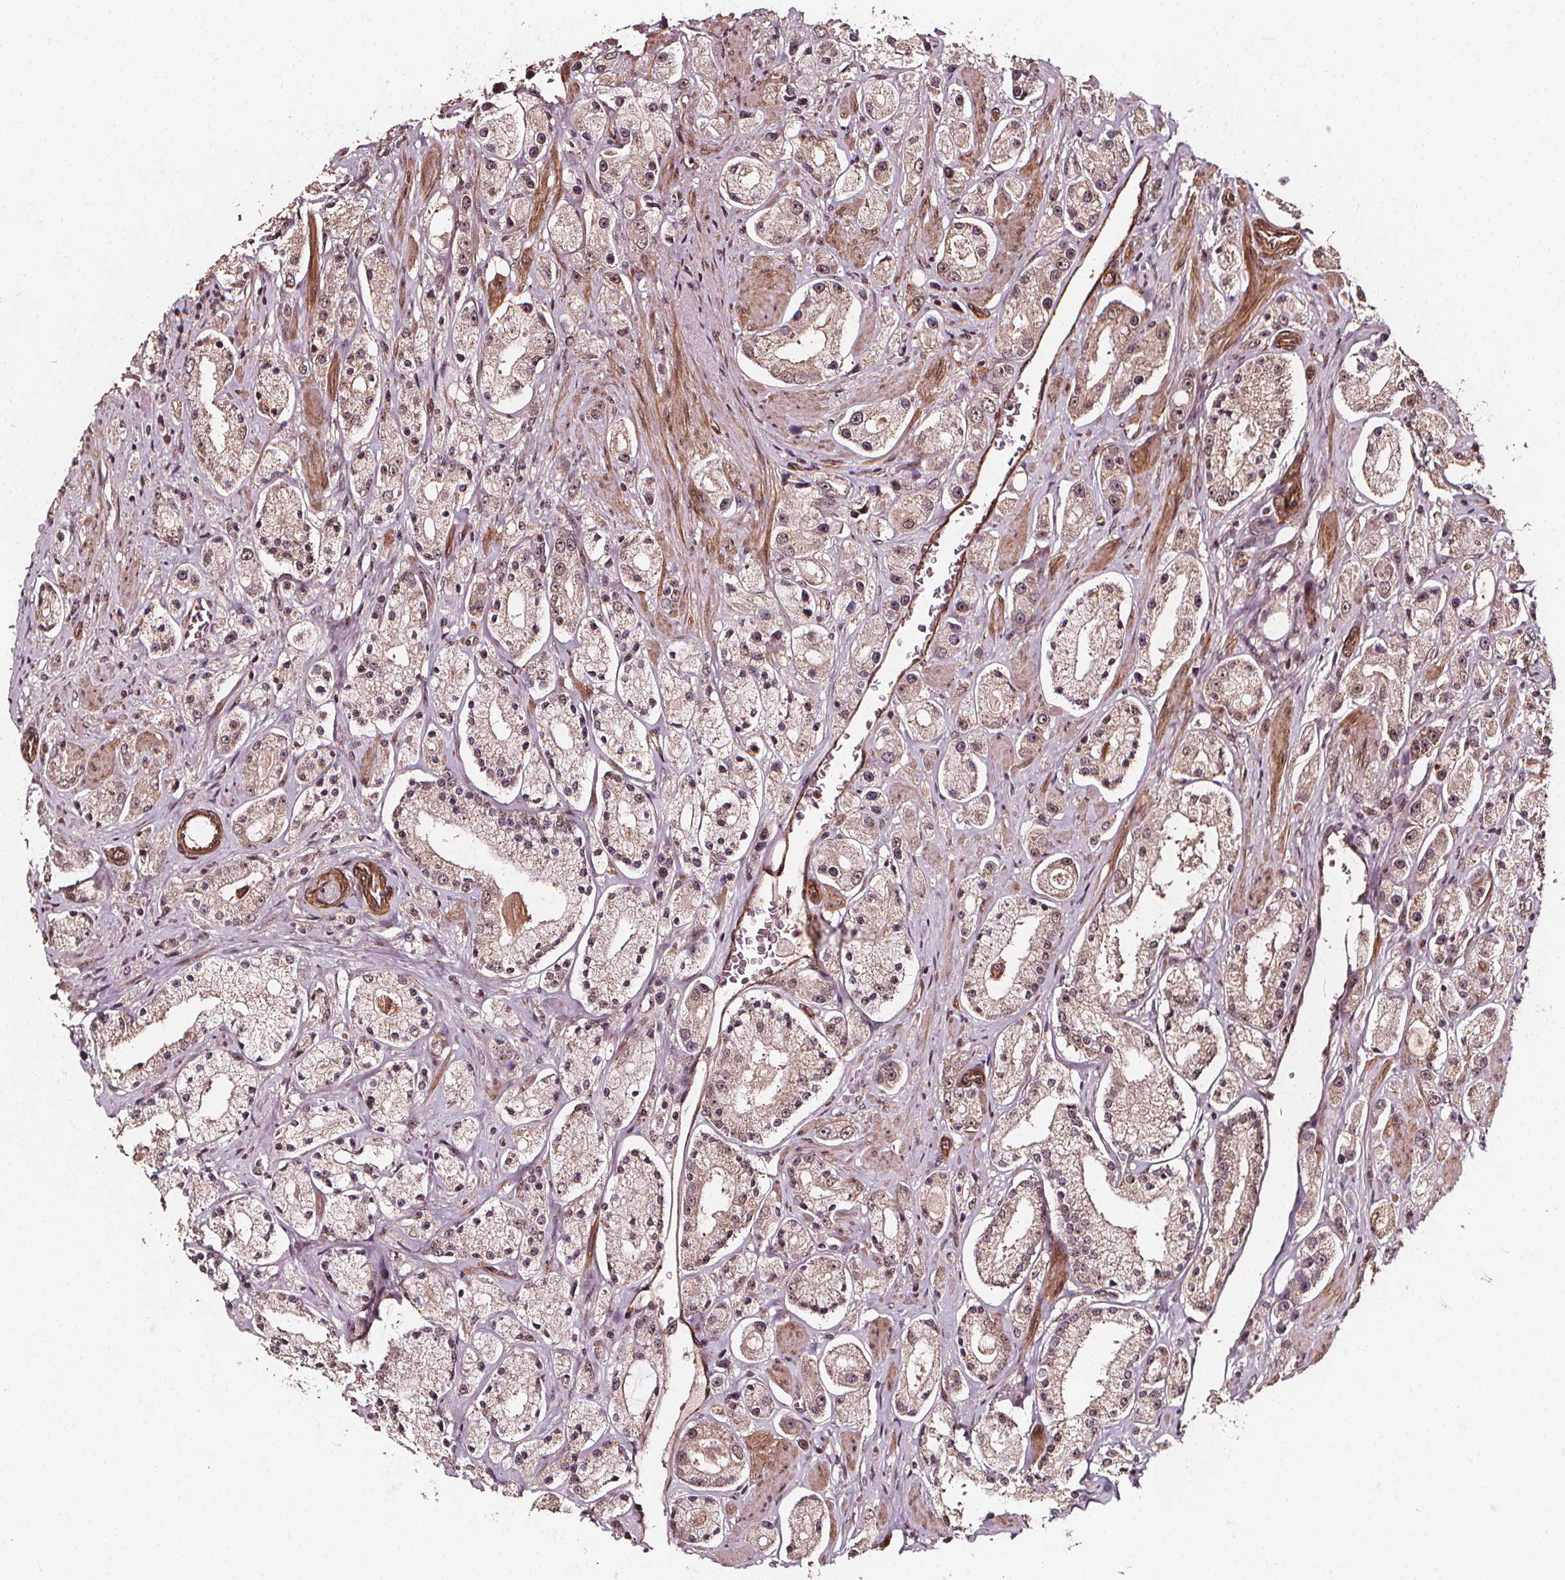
{"staining": {"intensity": "moderate", "quantity": ">75%", "location": "nuclear"}, "tissue": "prostate cancer", "cell_type": "Tumor cells", "image_type": "cancer", "snomed": [{"axis": "morphology", "description": "Adenocarcinoma, High grade"}, {"axis": "topography", "description": "Prostate"}], "caption": "The photomicrograph displays immunohistochemical staining of prostate cancer. There is moderate nuclear staining is identified in approximately >75% of tumor cells.", "gene": "EXOSC9", "patient": {"sex": "male", "age": 67}}